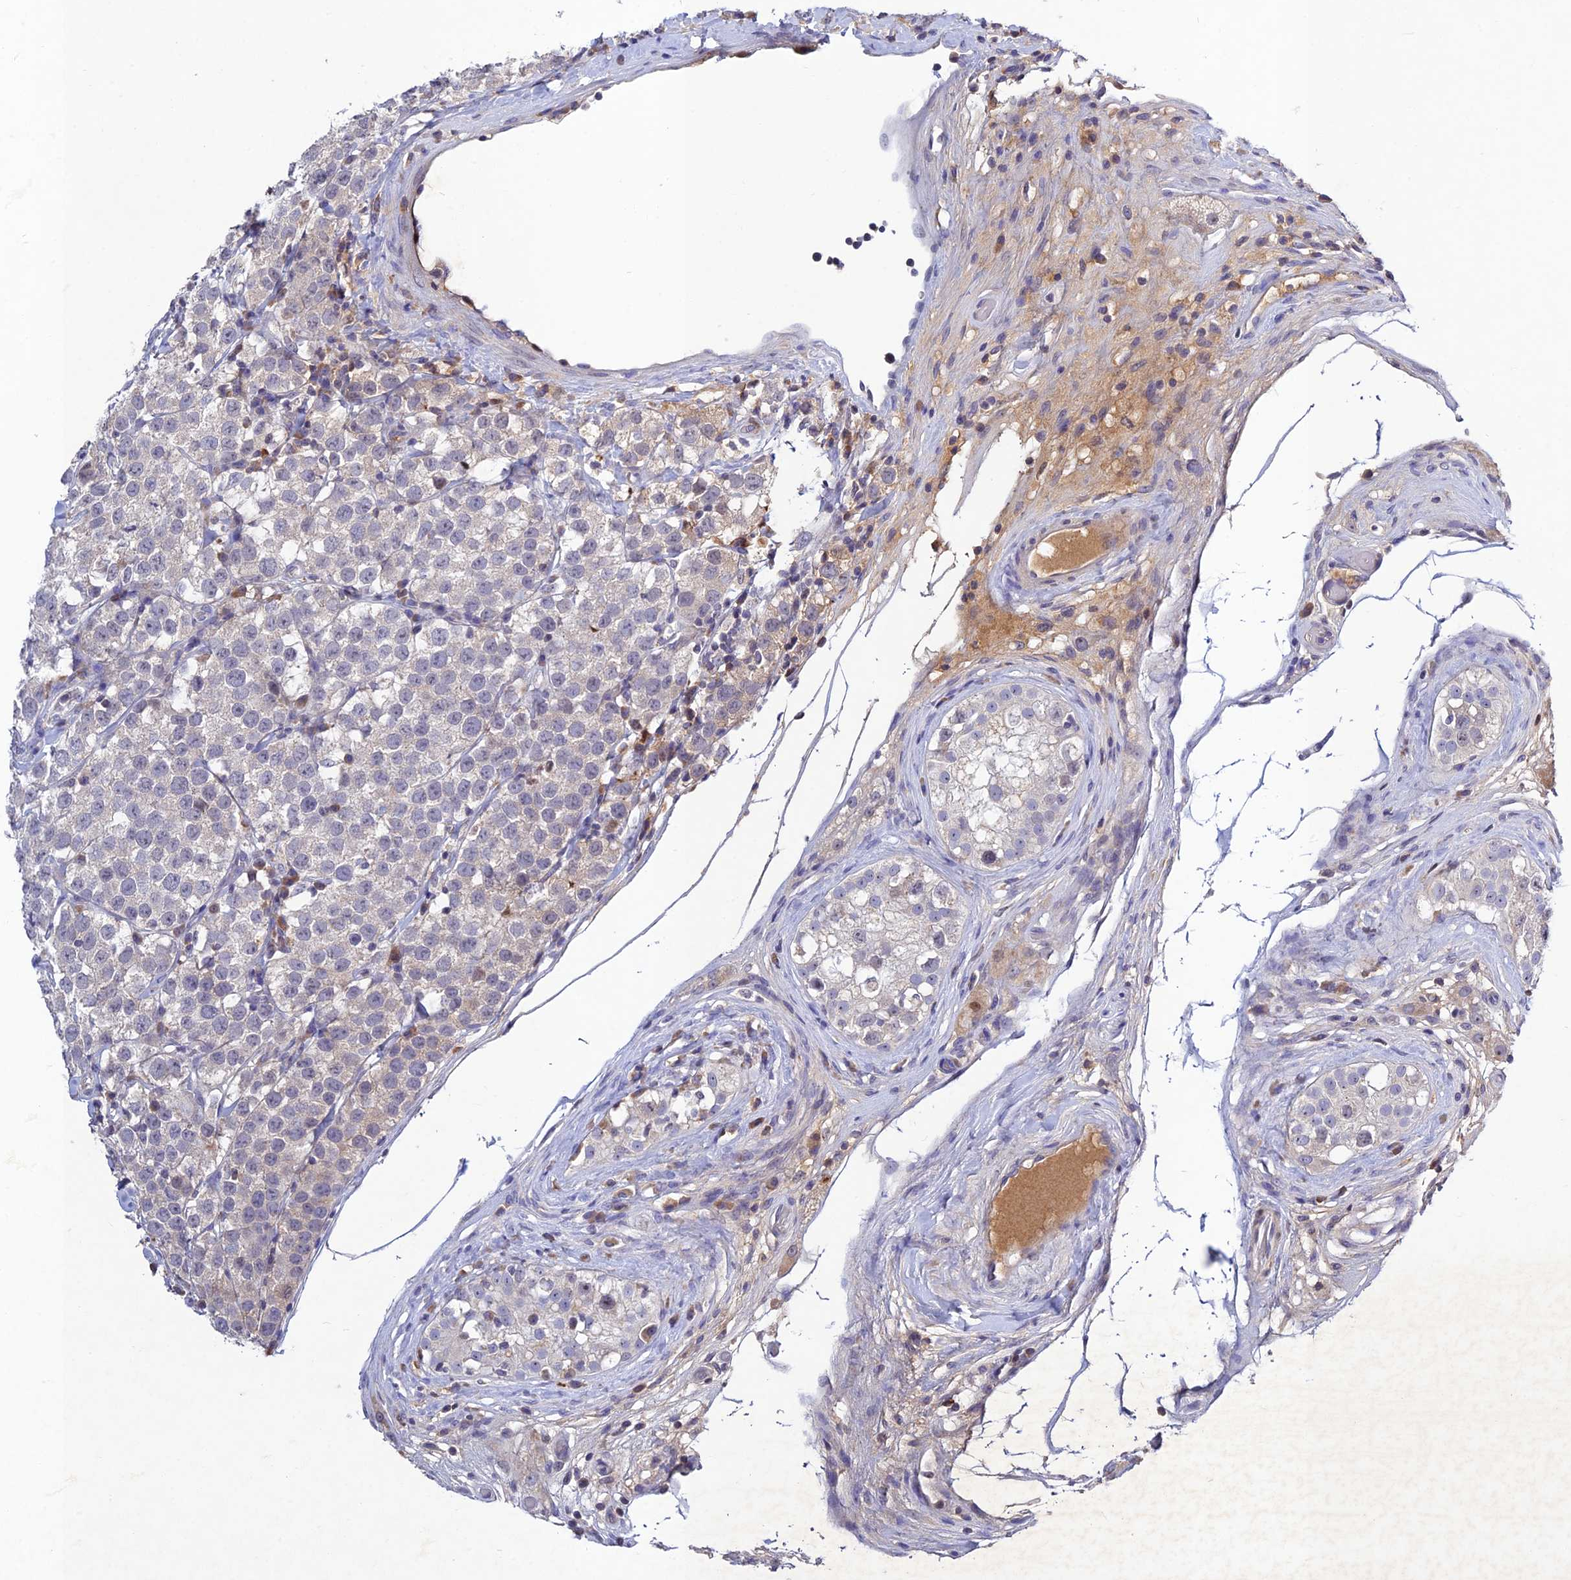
{"staining": {"intensity": "negative", "quantity": "none", "location": "none"}, "tissue": "testis cancer", "cell_type": "Tumor cells", "image_type": "cancer", "snomed": [{"axis": "morphology", "description": "Seminoma, NOS"}, {"axis": "topography", "description": "Testis"}], "caption": "There is no significant positivity in tumor cells of seminoma (testis). (Stains: DAB immunohistochemistry (IHC) with hematoxylin counter stain, Microscopy: brightfield microscopy at high magnification).", "gene": "CHST5", "patient": {"sex": "male", "age": 34}}